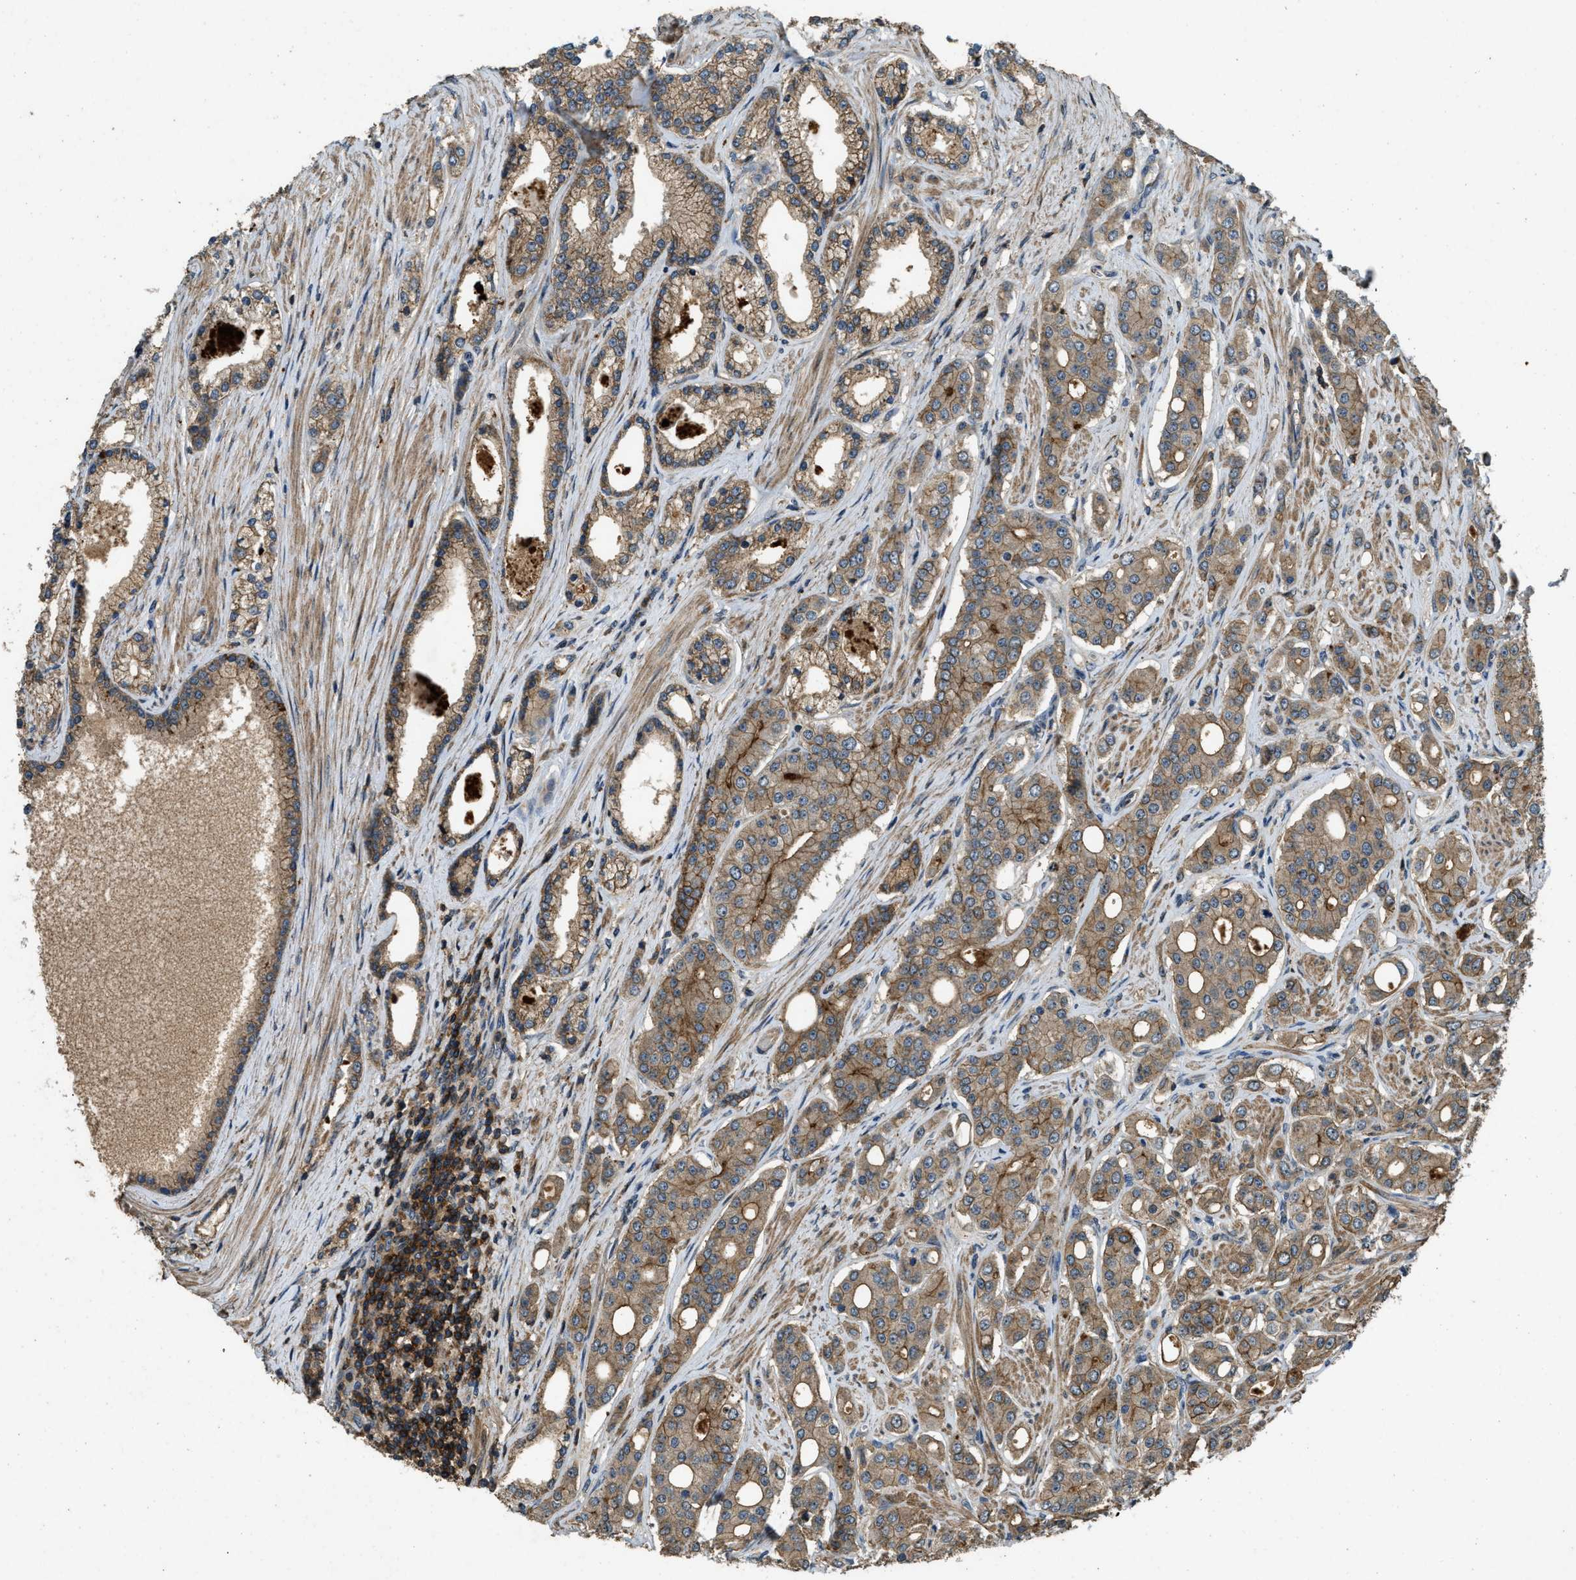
{"staining": {"intensity": "moderate", "quantity": ">75%", "location": "cytoplasmic/membranous"}, "tissue": "prostate cancer", "cell_type": "Tumor cells", "image_type": "cancer", "snomed": [{"axis": "morphology", "description": "Adenocarcinoma, High grade"}, {"axis": "topography", "description": "Prostate"}], "caption": "There is medium levels of moderate cytoplasmic/membranous staining in tumor cells of prostate adenocarcinoma (high-grade), as demonstrated by immunohistochemical staining (brown color).", "gene": "ATP8B1", "patient": {"sex": "male", "age": 71}}